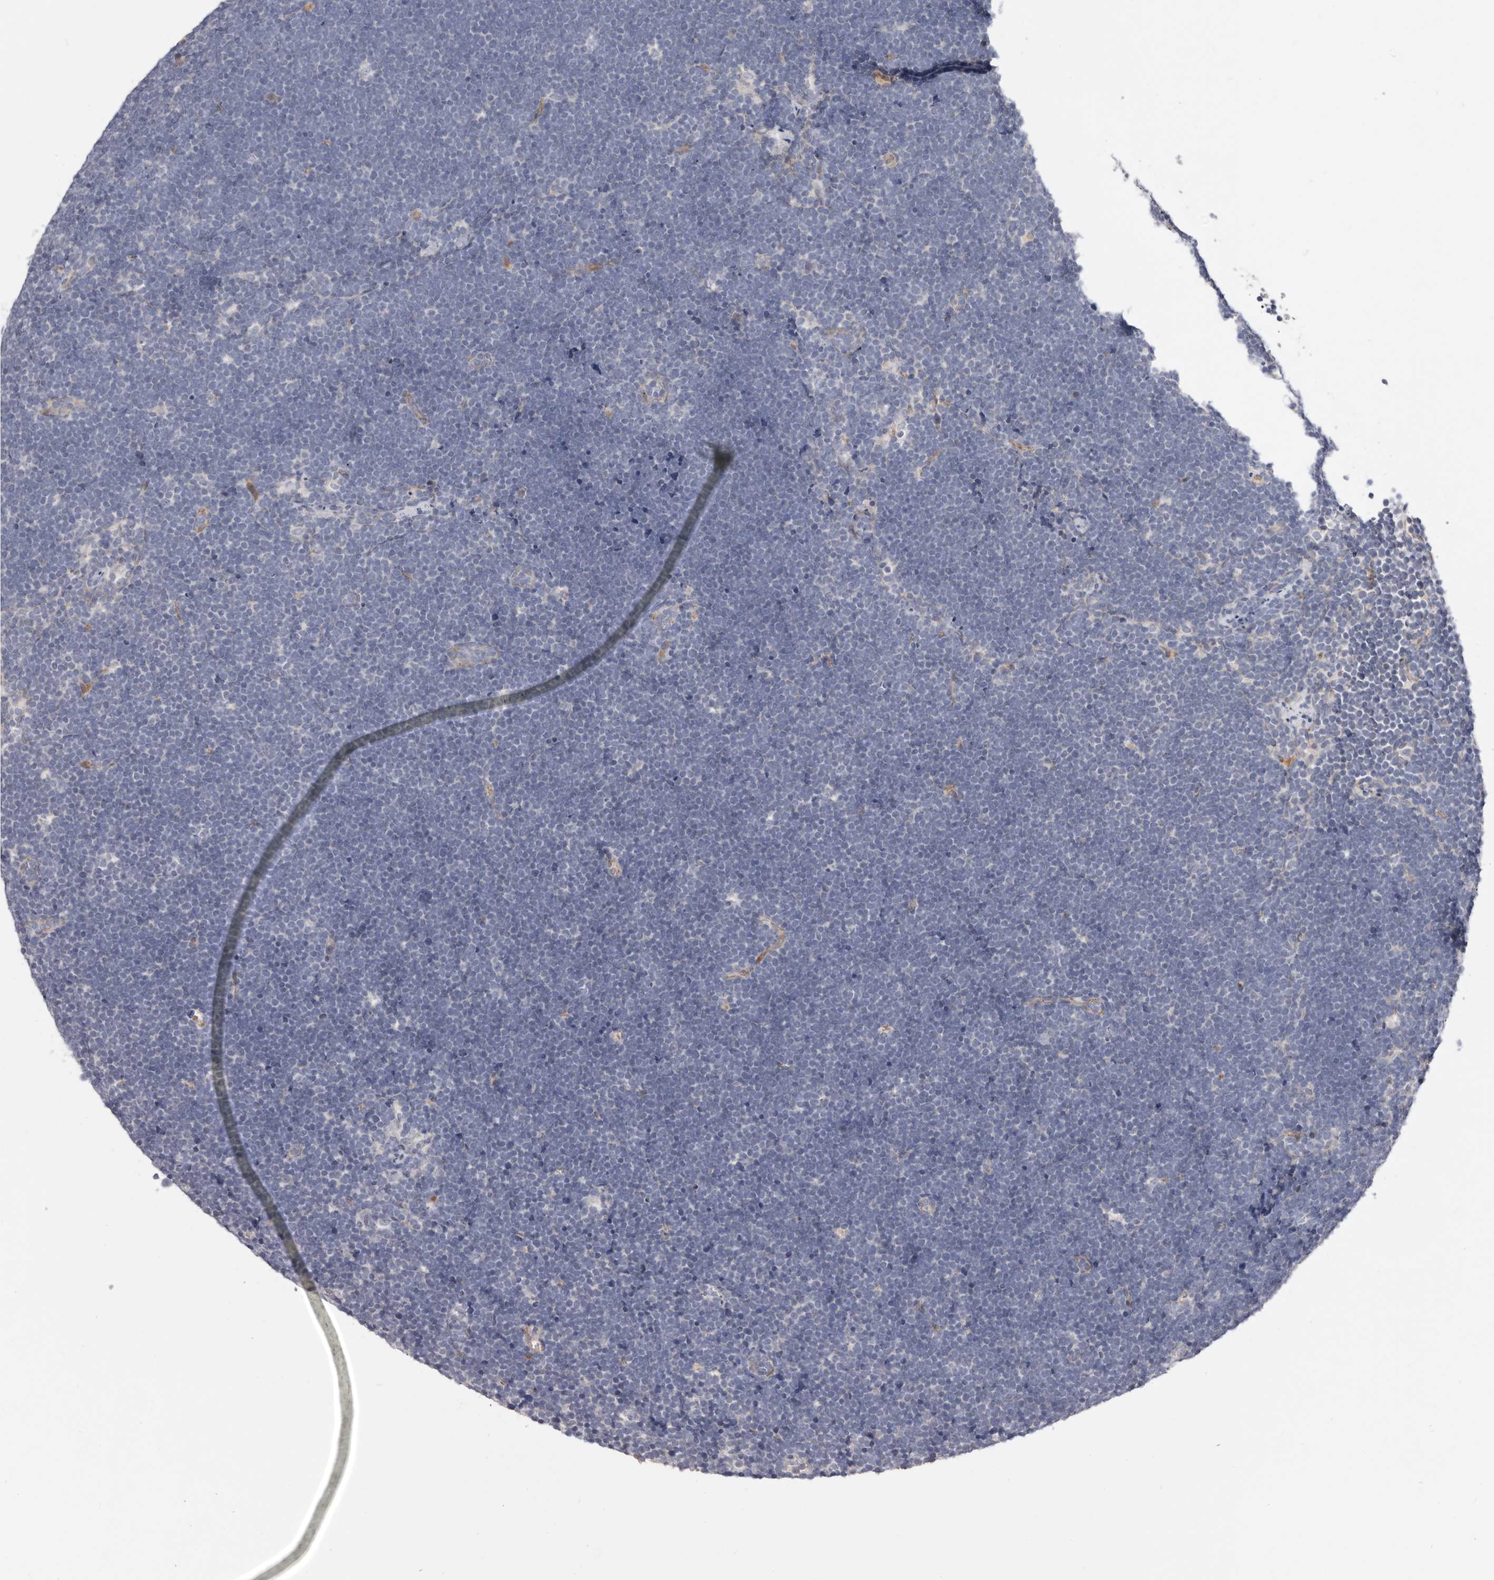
{"staining": {"intensity": "negative", "quantity": "none", "location": "none"}, "tissue": "lymphoma", "cell_type": "Tumor cells", "image_type": "cancer", "snomed": [{"axis": "morphology", "description": "Malignant lymphoma, non-Hodgkin's type, High grade"}, {"axis": "topography", "description": "Lymph node"}], "caption": "Immunohistochemistry (IHC) image of neoplastic tissue: human lymphoma stained with DAB (3,3'-diaminobenzidine) reveals no significant protein staining in tumor cells.", "gene": "USH1C", "patient": {"sex": "male", "age": 13}}